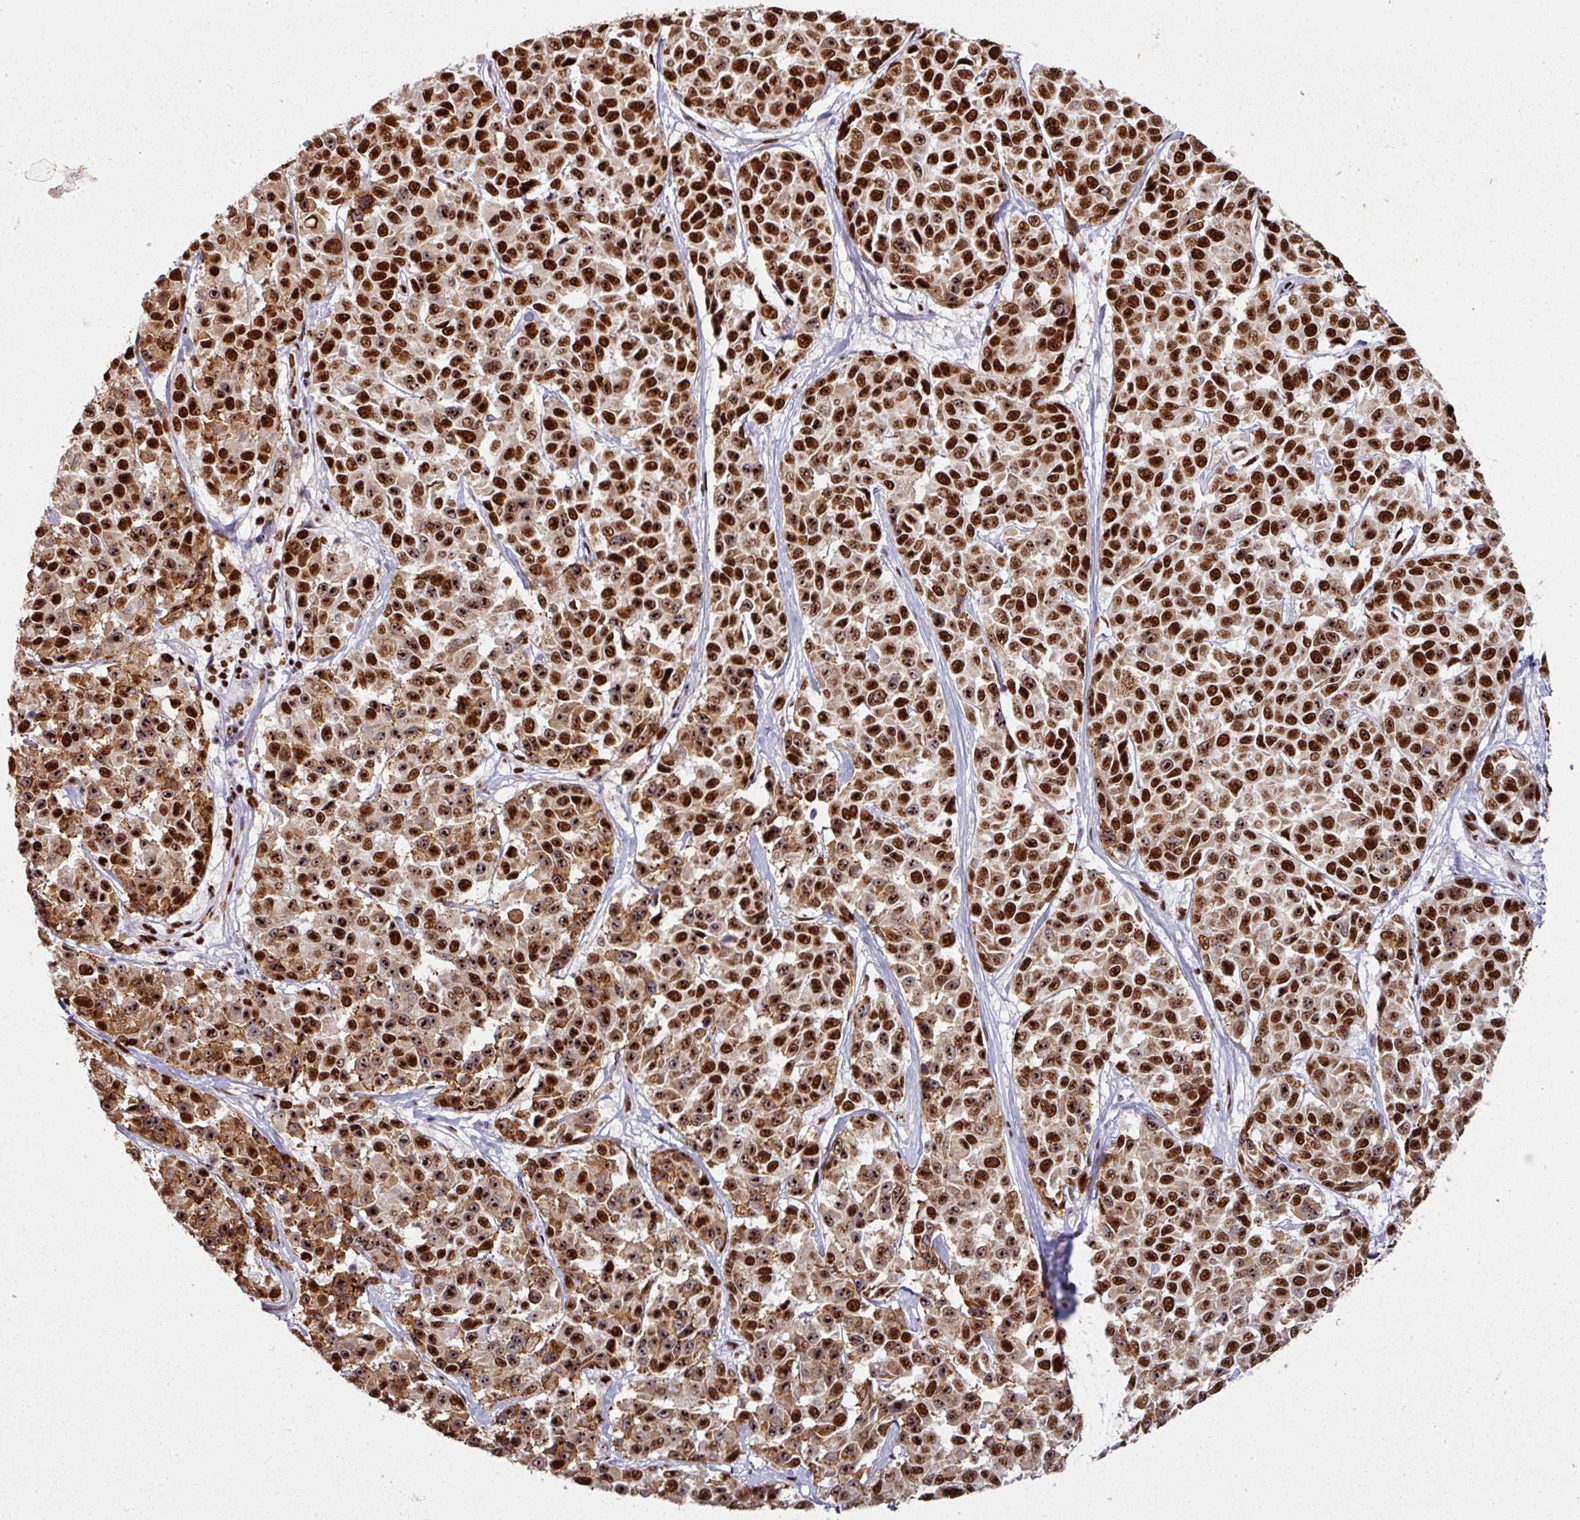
{"staining": {"intensity": "strong", "quantity": ">75%", "location": "nuclear"}, "tissue": "melanoma", "cell_type": "Tumor cells", "image_type": "cancer", "snomed": [{"axis": "morphology", "description": "Malignant melanoma, NOS"}, {"axis": "topography", "description": "Skin"}], "caption": "Immunohistochemistry (IHC) (DAB) staining of melanoma shows strong nuclear protein staining in approximately >75% of tumor cells. The protein of interest is stained brown, and the nuclei are stained in blue (DAB IHC with brightfield microscopy, high magnification).", "gene": "SIK3", "patient": {"sex": "female", "age": 66}}